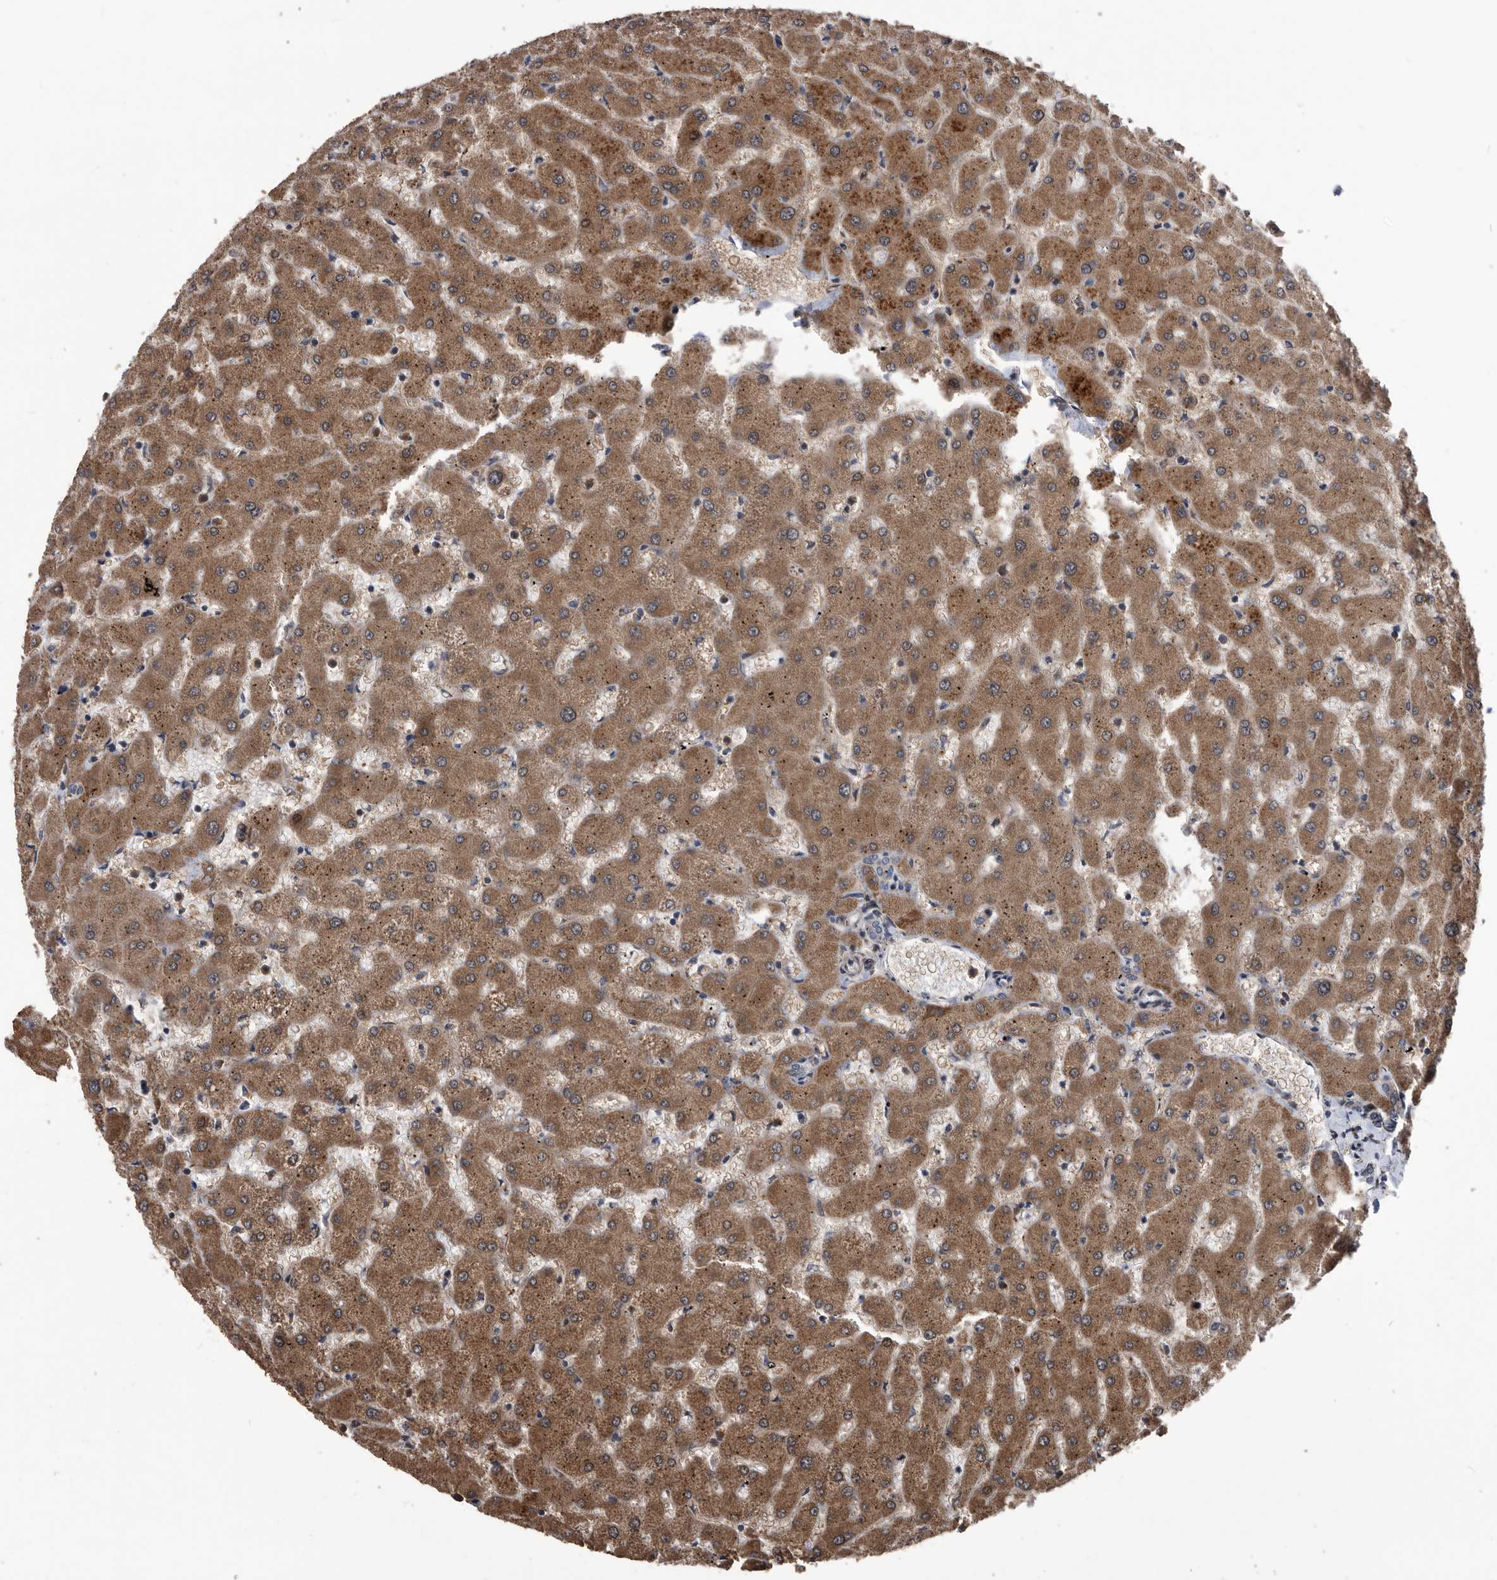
{"staining": {"intensity": "weak", "quantity": "25%-75%", "location": "cytoplasmic/membranous"}, "tissue": "liver", "cell_type": "Cholangiocytes", "image_type": "normal", "snomed": [{"axis": "morphology", "description": "Normal tissue, NOS"}, {"axis": "topography", "description": "Liver"}], "caption": "Immunohistochemical staining of normal liver exhibits weak cytoplasmic/membranous protein positivity in approximately 25%-75% of cholangiocytes. Immunohistochemistry stains the protein in brown and the nuclei are stained blue.", "gene": "SERINC2", "patient": {"sex": "female", "age": 63}}